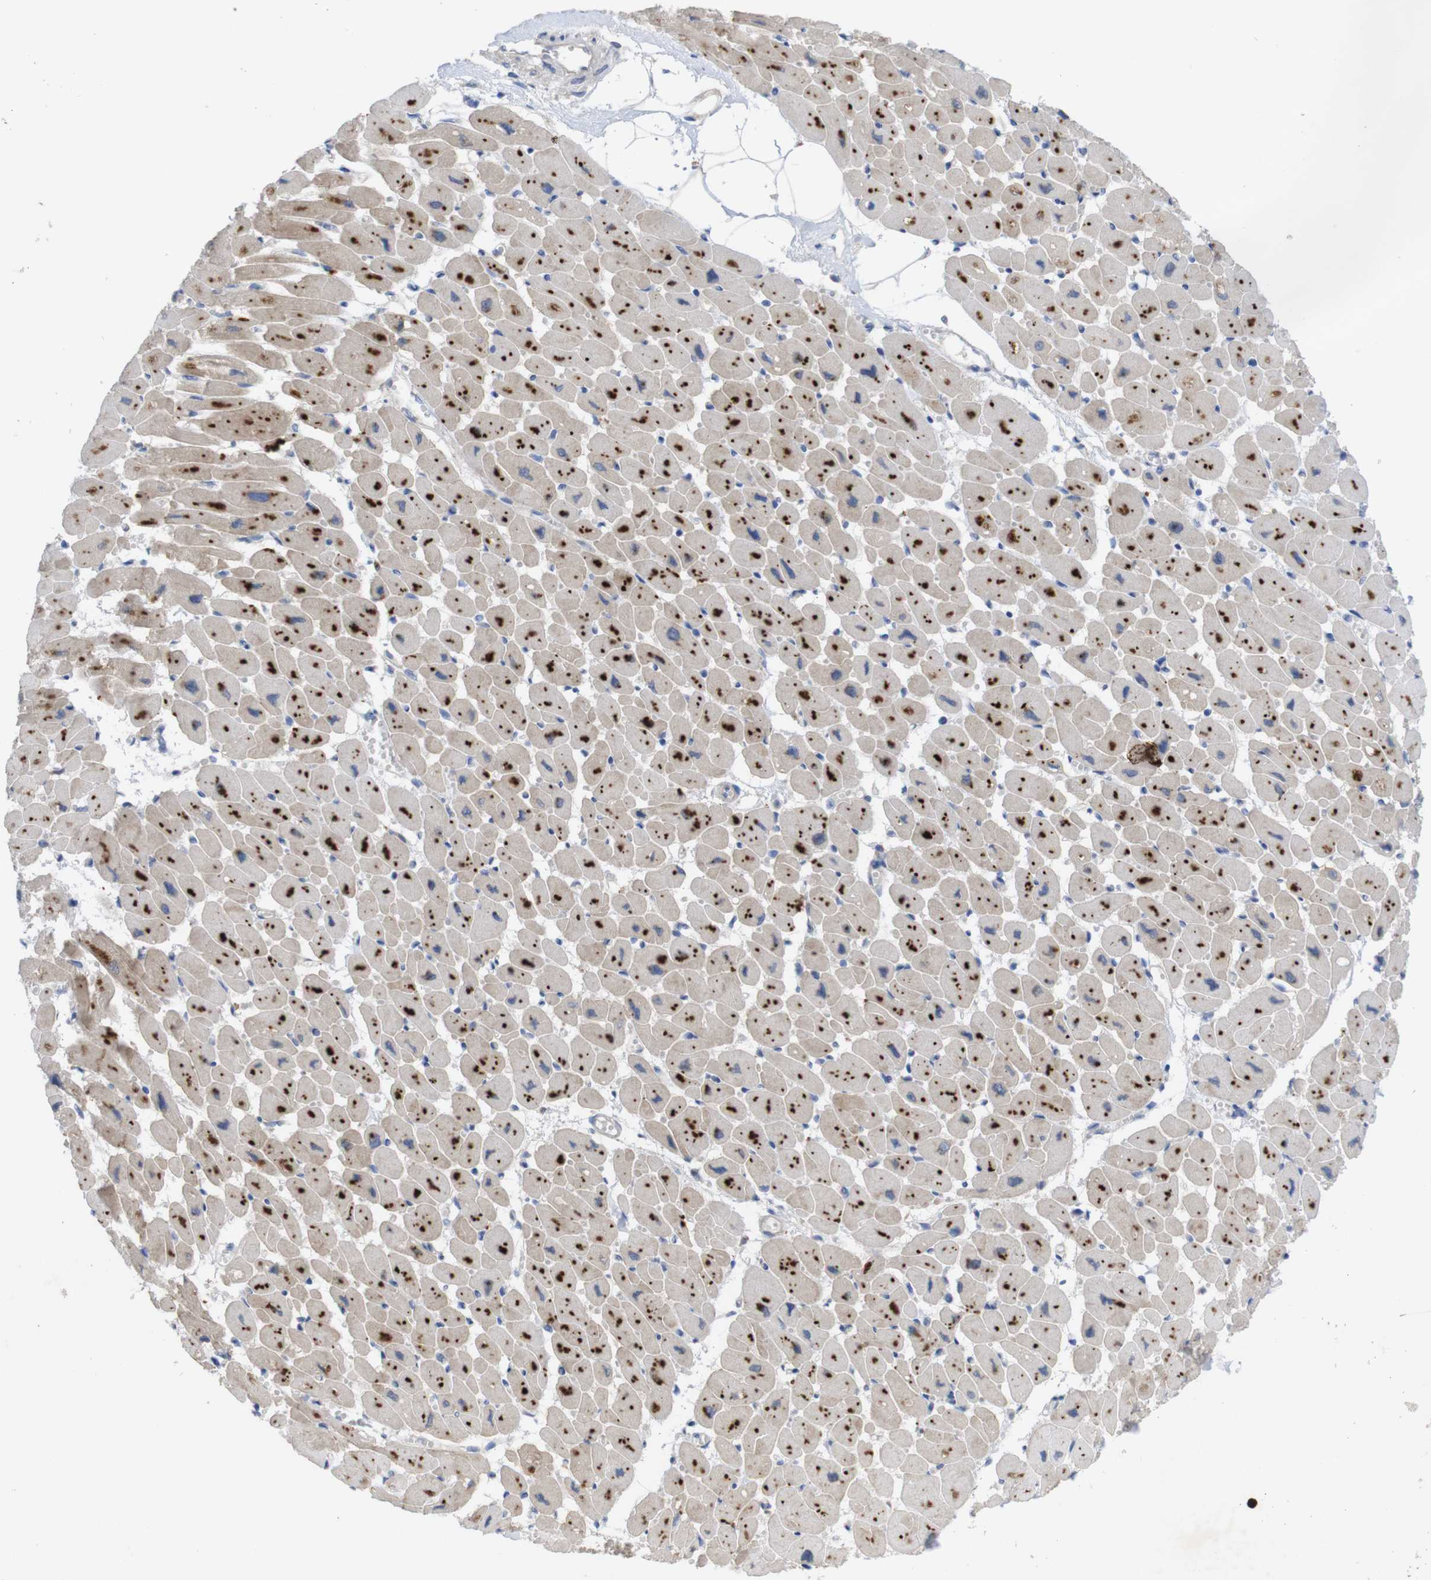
{"staining": {"intensity": "strong", "quantity": ">75%", "location": "cytoplasmic/membranous"}, "tissue": "heart muscle", "cell_type": "Cardiomyocytes", "image_type": "normal", "snomed": [{"axis": "morphology", "description": "Normal tissue, NOS"}, {"axis": "topography", "description": "Heart"}], "caption": "Heart muscle stained for a protein (brown) displays strong cytoplasmic/membranous positive staining in approximately >75% of cardiomyocytes.", "gene": "KIDINS220", "patient": {"sex": "female", "age": 54}}